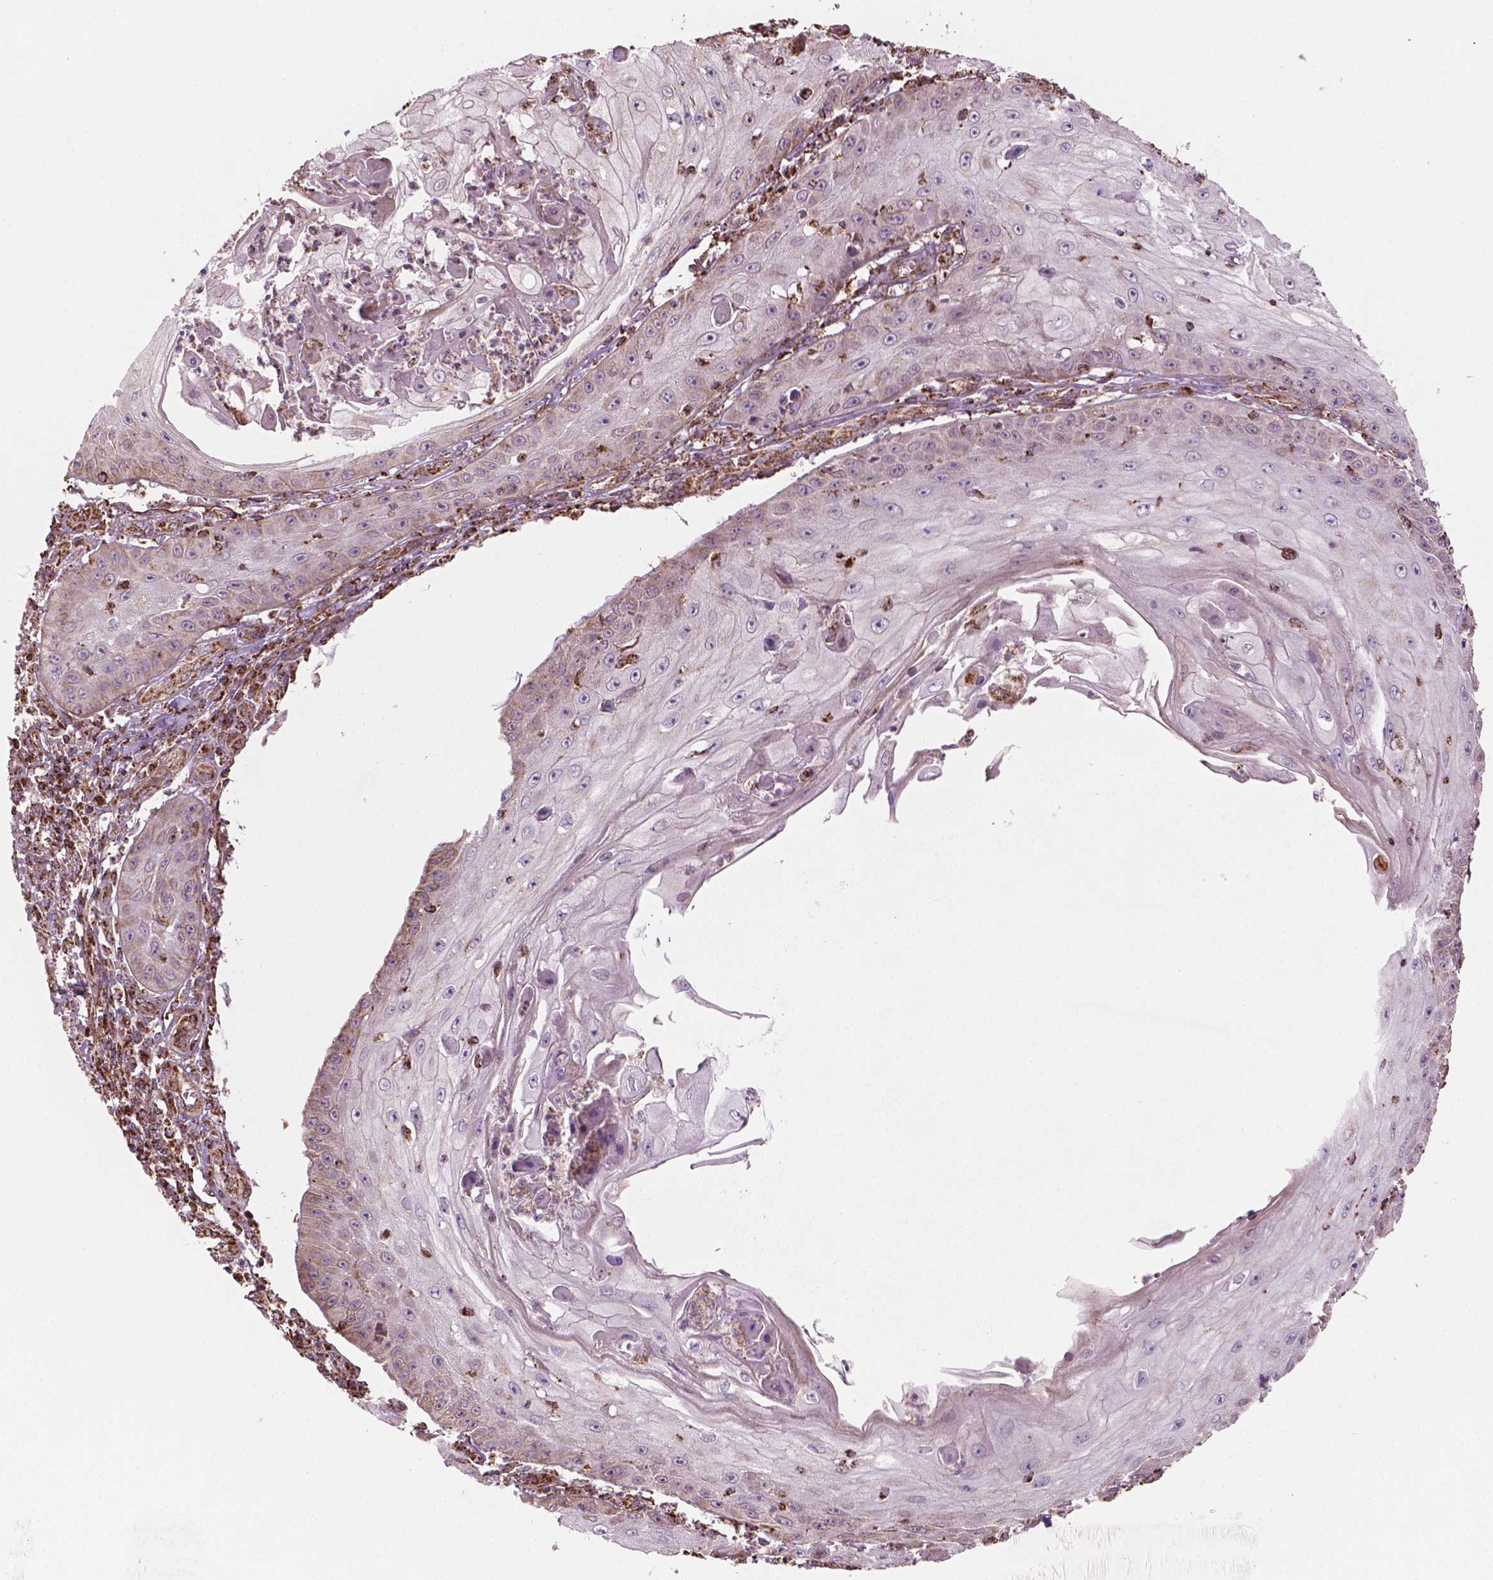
{"staining": {"intensity": "negative", "quantity": "none", "location": "none"}, "tissue": "skin cancer", "cell_type": "Tumor cells", "image_type": "cancer", "snomed": [{"axis": "morphology", "description": "Squamous cell carcinoma, NOS"}, {"axis": "topography", "description": "Skin"}], "caption": "Human squamous cell carcinoma (skin) stained for a protein using IHC displays no staining in tumor cells.", "gene": "HS3ST3A1", "patient": {"sex": "male", "age": 70}}